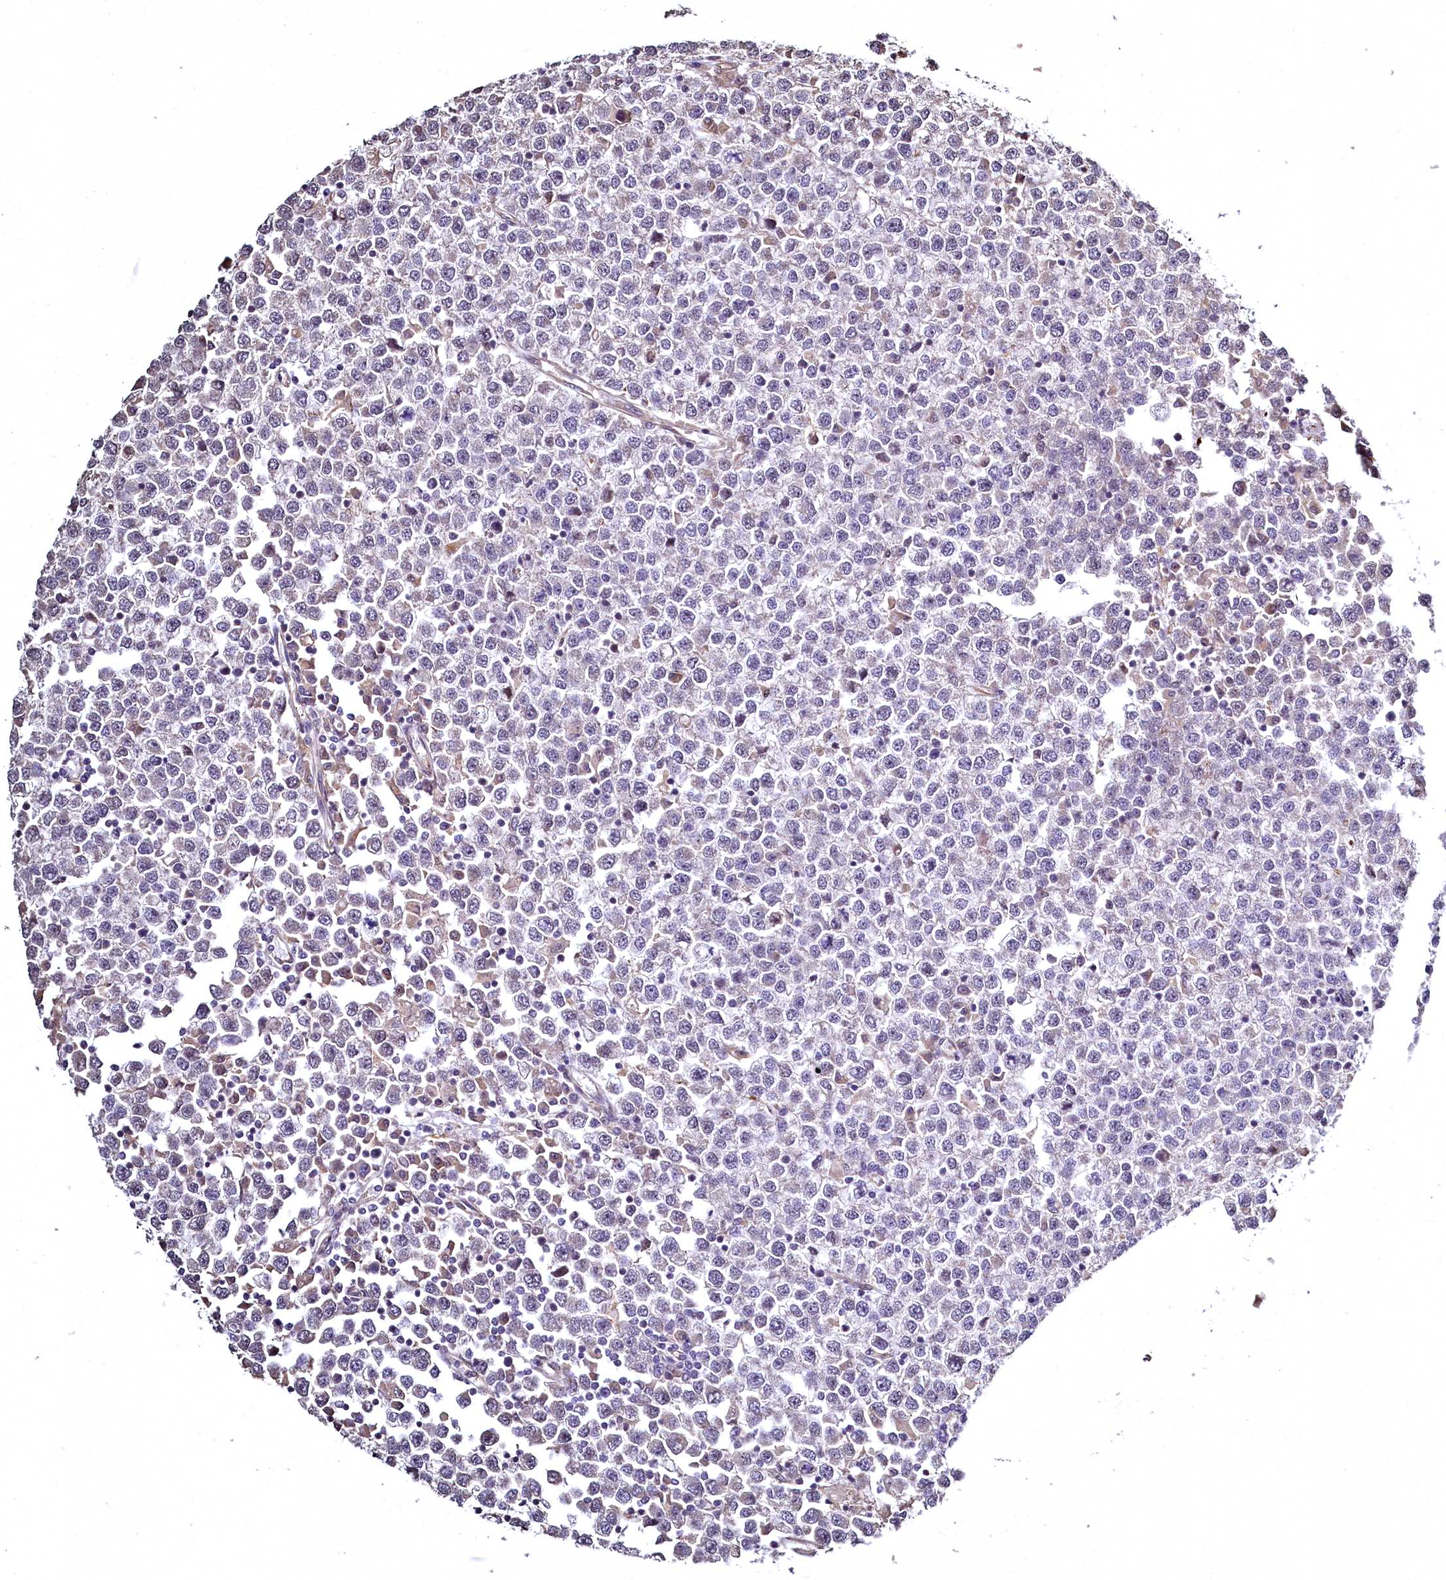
{"staining": {"intensity": "negative", "quantity": "none", "location": "none"}, "tissue": "testis cancer", "cell_type": "Tumor cells", "image_type": "cancer", "snomed": [{"axis": "morphology", "description": "Seminoma, NOS"}, {"axis": "topography", "description": "Testis"}], "caption": "This is an IHC histopathology image of human seminoma (testis). There is no positivity in tumor cells.", "gene": "TBCEL", "patient": {"sex": "male", "age": 65}}